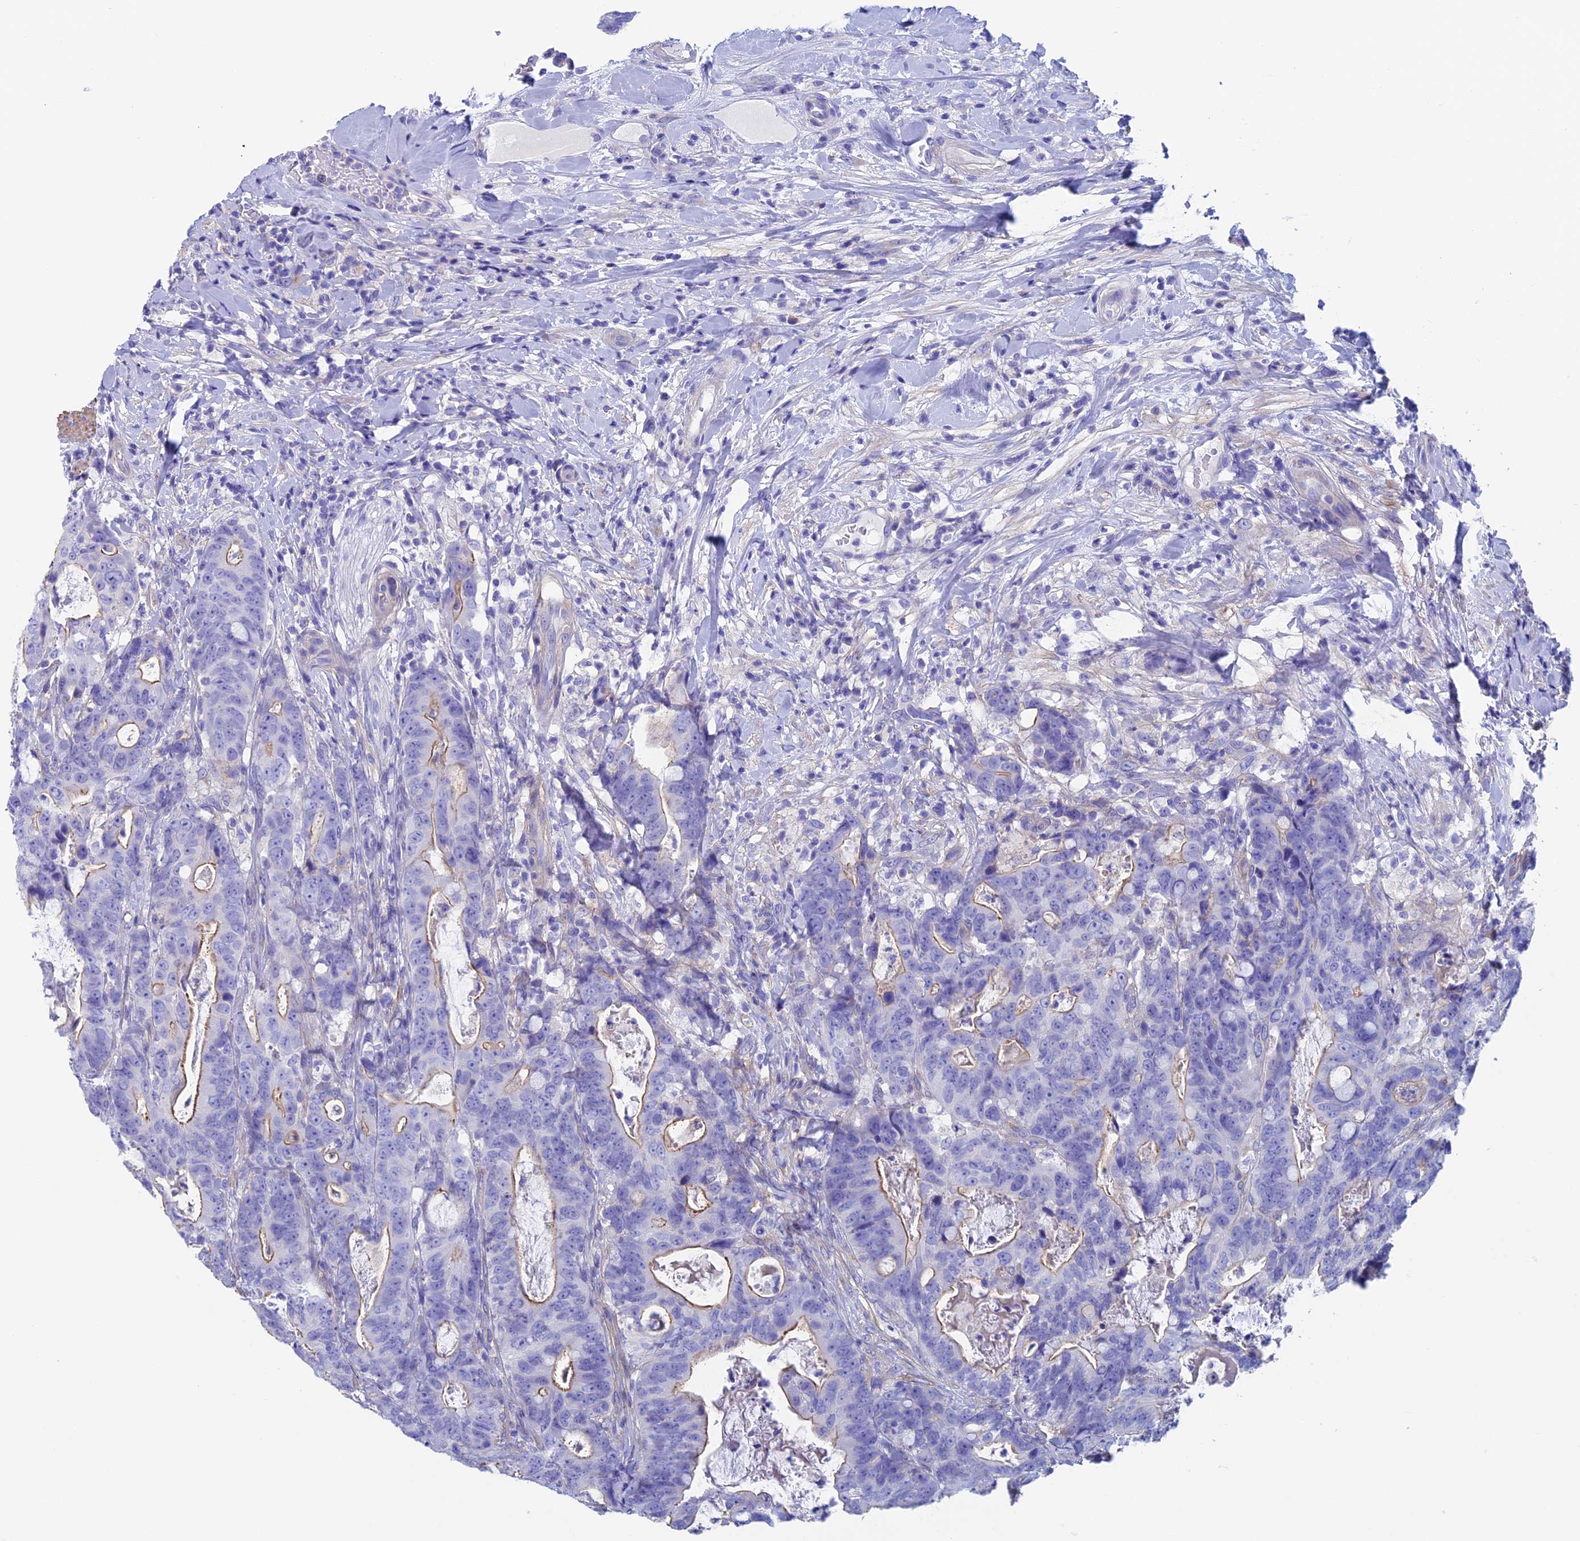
{"staining": {"intensity": "moderate", "quantity": "<25%", "location": "cytoplasmic/membranous"}, "tissue": "colorectal cancer", "cell_type": "Tumor cells", "image_type": "cancer", "snomed": [{"axis": "morphology", "description": "Adenocarcinoma, NOS"}, {"axis": "topography", "description": "Colon"}], "caption": "Moderate cytoplasmic/membranous positivity is seen in about <25% of tumor cells in colorectal cancer.", "gene": "ADH7", "patient": {"sex": "female", "age": 82}}